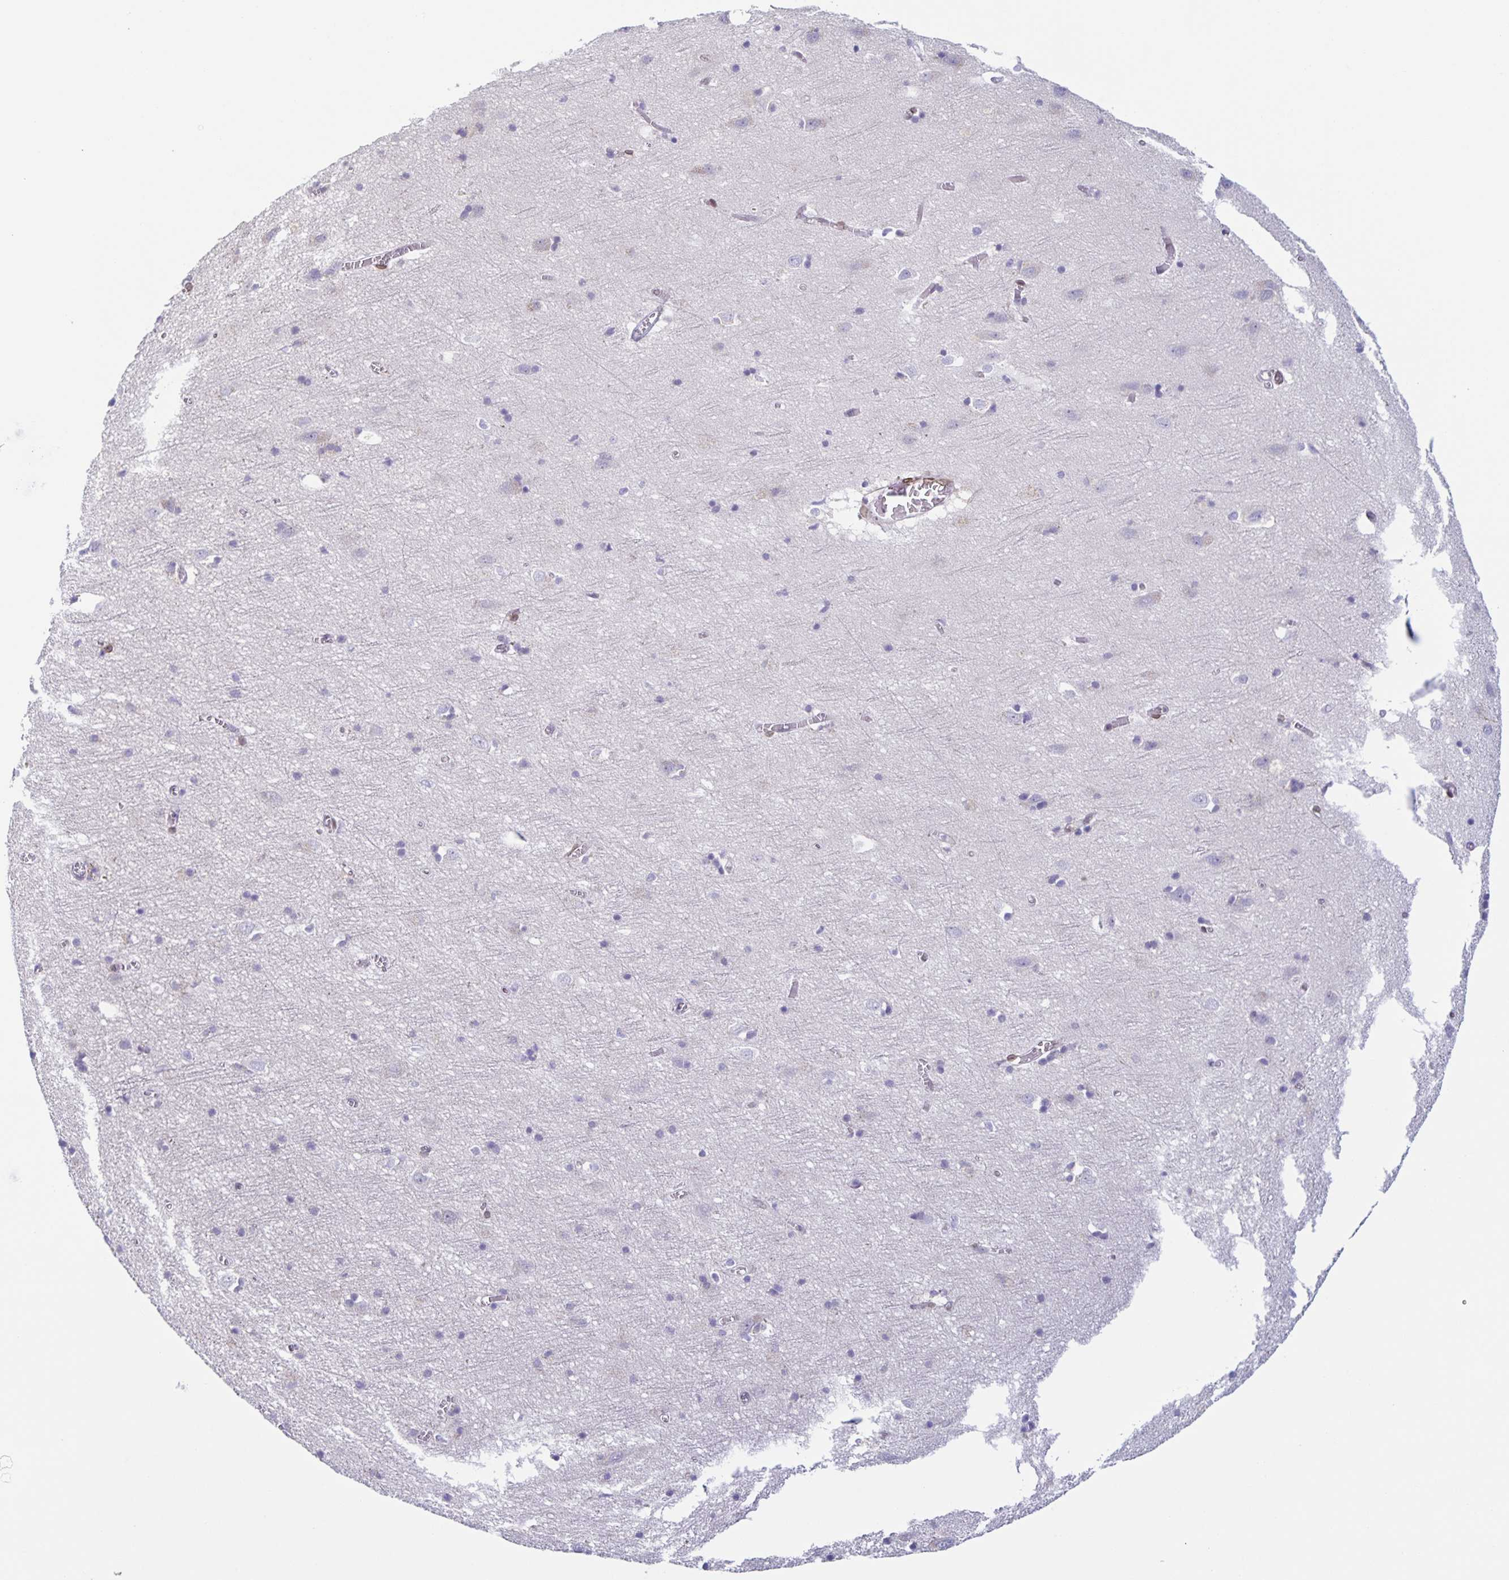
{"staining": {"intensity": "moderate", "quantity": "25%-75%", "location": "cytoplasmic/membranous,nuclear"}, "tissue": "cerebral cortex", "cell_type": "Endothelial cells", "image_type": "normal", "snomed": [{"axis": "morphology", "description": "Normal tissue, NOS"}, {"axis": "topography", "description": "Cerebral cortex"}], "caption": "Endothelial cells demonstrate moderate cytoplasmic/membranous,nuclear expression in approximately 25%-75% of cells in benign cerebral cortex. (IHC, brightfield microscopy, high magnification).", "gene": "SYNE2", "patient": {"sex": "male", "age": 70}}